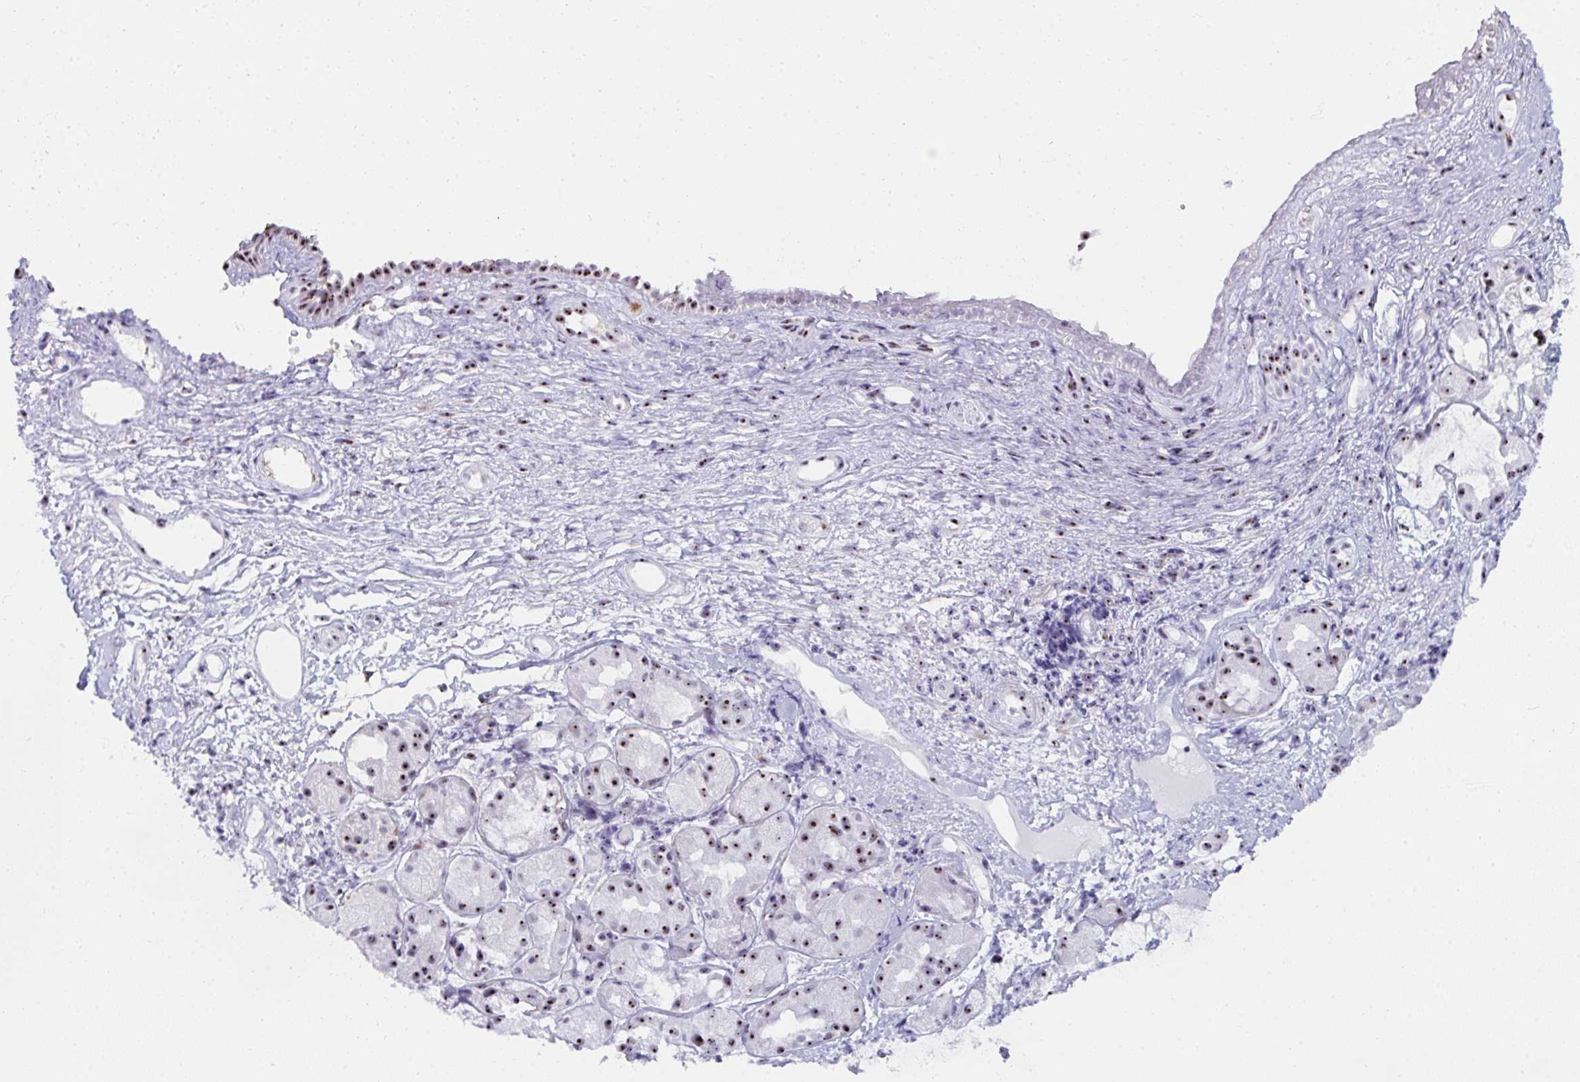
{"staining": {"intensity": "moderate", "quantity": "25%-75%", "location": "nuclear"}, "tissue": "nasopharynx", "cell_type": "Respiratory epithelial cells", "image_type": "normal", "snomed": [{"axis": "morphology", "description": "Normal tissue, NOS"}, {"axis": "morphology", "description": "Inflammation, NOS"}, {"axis": "topography", "description": "Nasopharynx"}], "caption": "High-power microscopy captured an immunohistochemistry histopathology image of unremarkable nasopharynx, revealing moderate nuclear expression in approximately 25%-75% of respiratory epithelial cells.", "gene": "NOP10", "patient": {"sex": "male", "age": 54}}